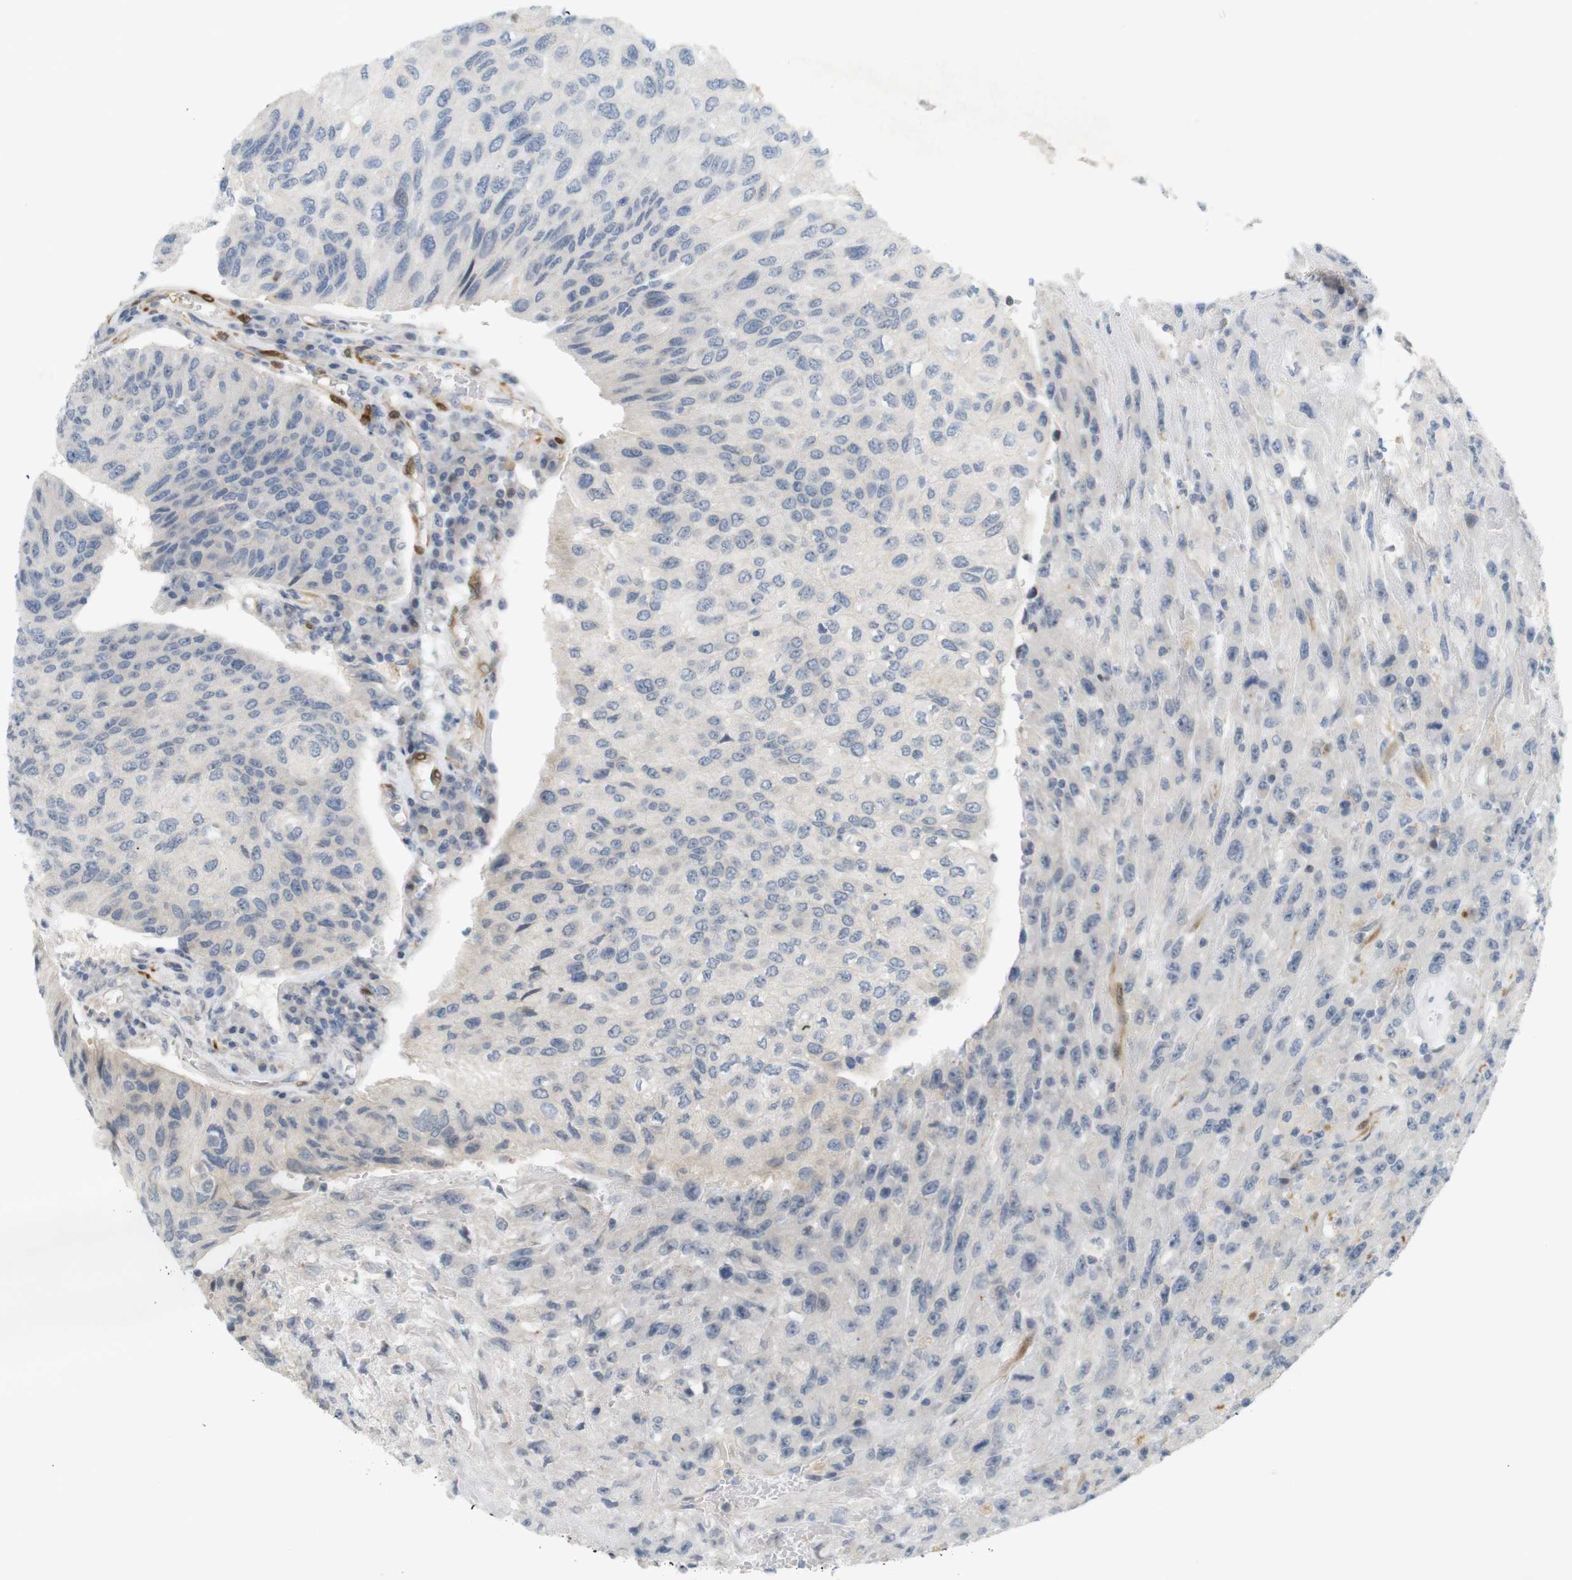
{"staining": {"intensity": "negative", "quantity": "none", "location": "none"}, "tissue": "urothelial cancer", "cell_type": "Tumor cells", "image_type": "cancer", "snomed": [{"axis": "morphology", "description": "Urothelial carcinoma, High grade"}, {"axis": "topography", "description": "Urinary bladder"}], "caption": "High-grade urothelial carcinoma stained for a protein using immunohistochemistry displays no expression tumor cells.", "gene": "PPP1R14A", "patient": {"sex": "male", "age": 66}}